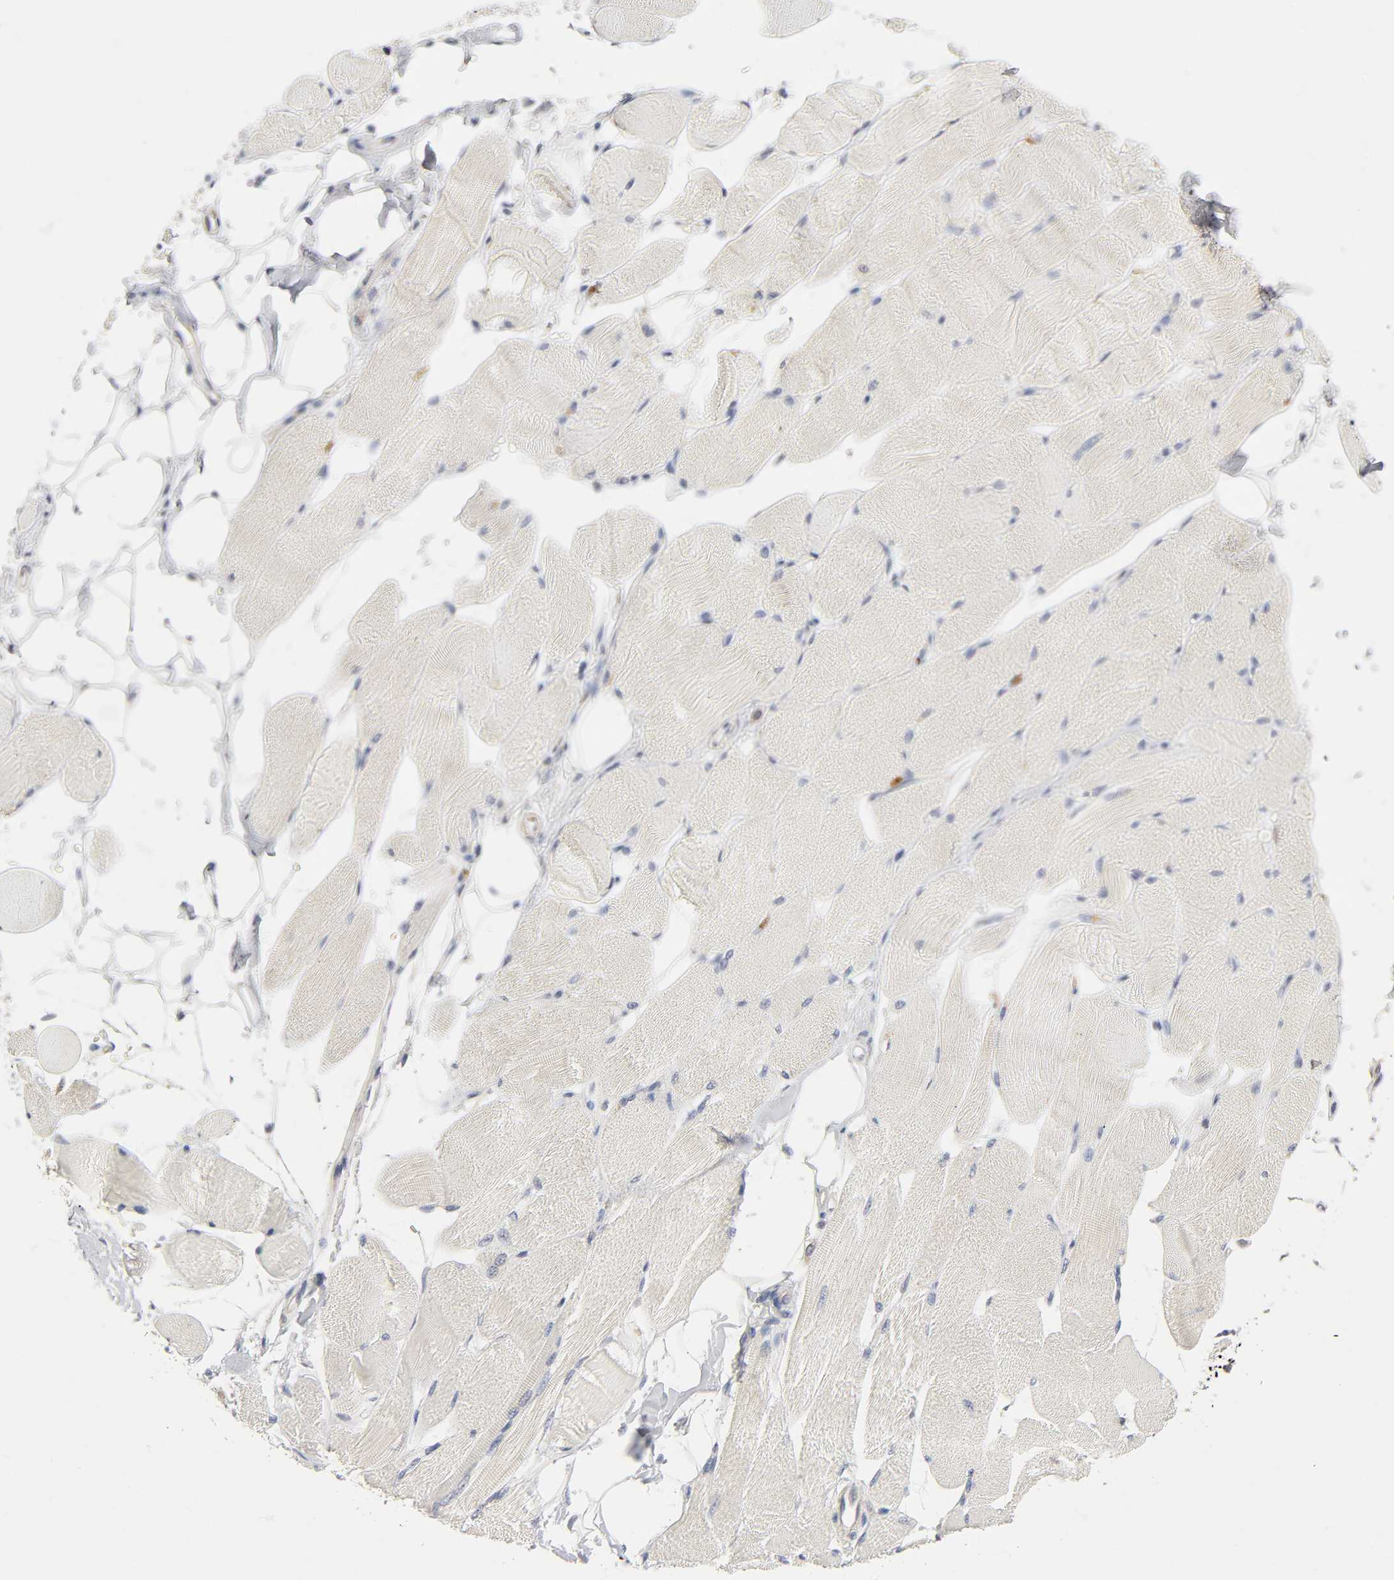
{"staining": {"intensity": "negative", "quantity": "none", "location": "none"}, "tissue": "skeletal muscle", "cell_type": "Myocytes", "image_type": "normal", "snomed": [{"axis": "morphology", "description": "Normal tissue, NOS"}, {"axis": "topography", "description": "Skeletal muscle"}, {"axis": "topography", "description": "Peripheral nerve tissue"}], "caption": "This histopathology image is of normal skeletal muscle stained with IHC to label a protein in brown with the nuclei are counter-stained blue. There is no staining in myocytes. (DAB immunohistochemistry, high magnification).", "gene": "IL4R", "patient": {"sex": "female", "age": 84}}